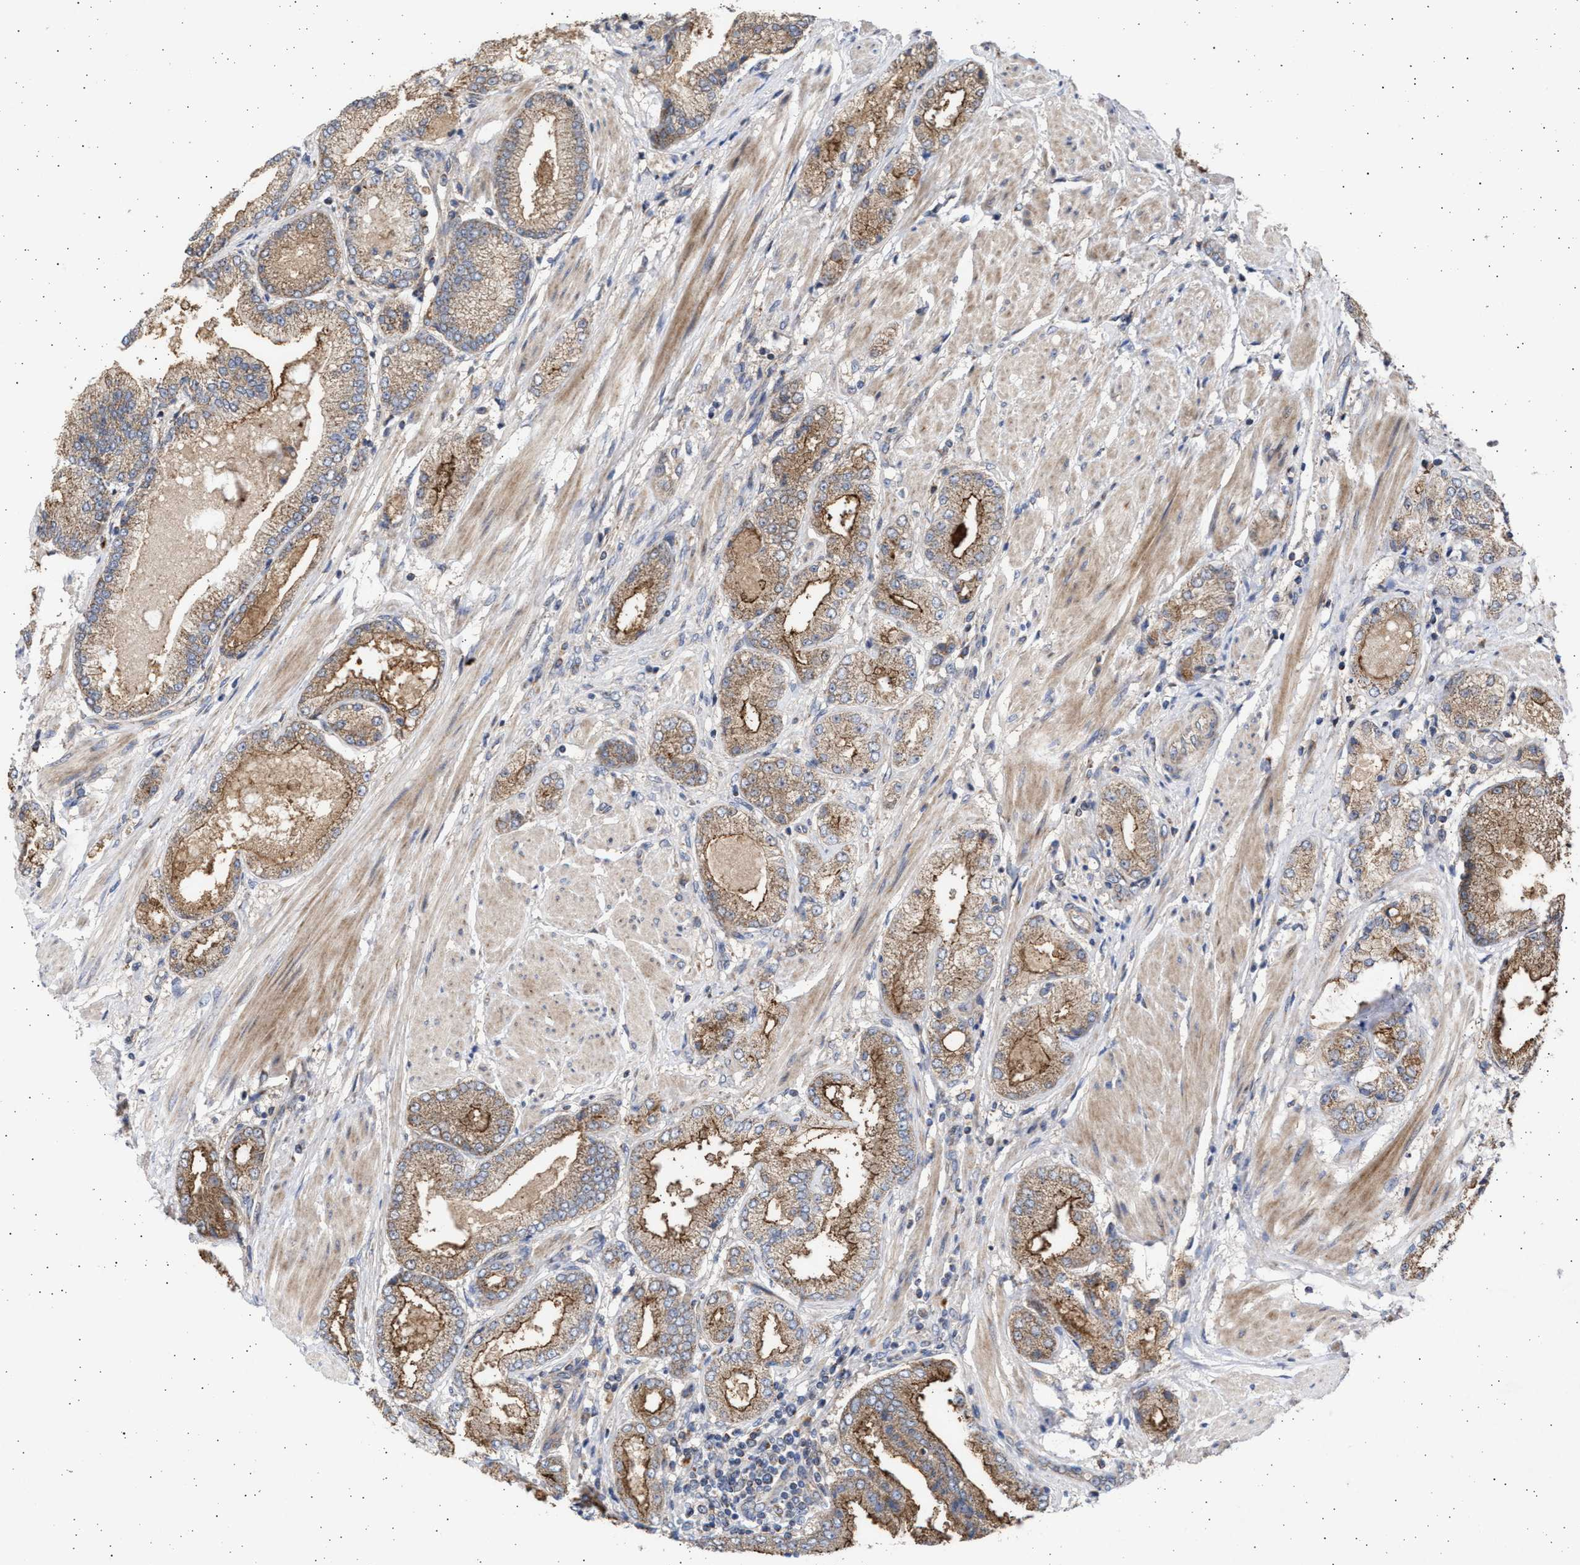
{"staining": {"intensity": "moderate", "quantity": ">75%", "location": "cytoplasmic/membranous"}, "tissue": "prostate cancer", "cell_type": "Tumor cells", "image_type": "cancer", "snomed": [{"axis": "morphology", "description": "Adenocarcinoma, High grade"}, {"axis": "topography", "description": "Prostate"}], "caption": "Moderate cytoplasmic/membranous protein expression is present in about >75% of tumor cells in adenocarcinoma (high-grade) (prostate).", "gene": "TTC19", "patient": {"sex": "male", "age": 50}}